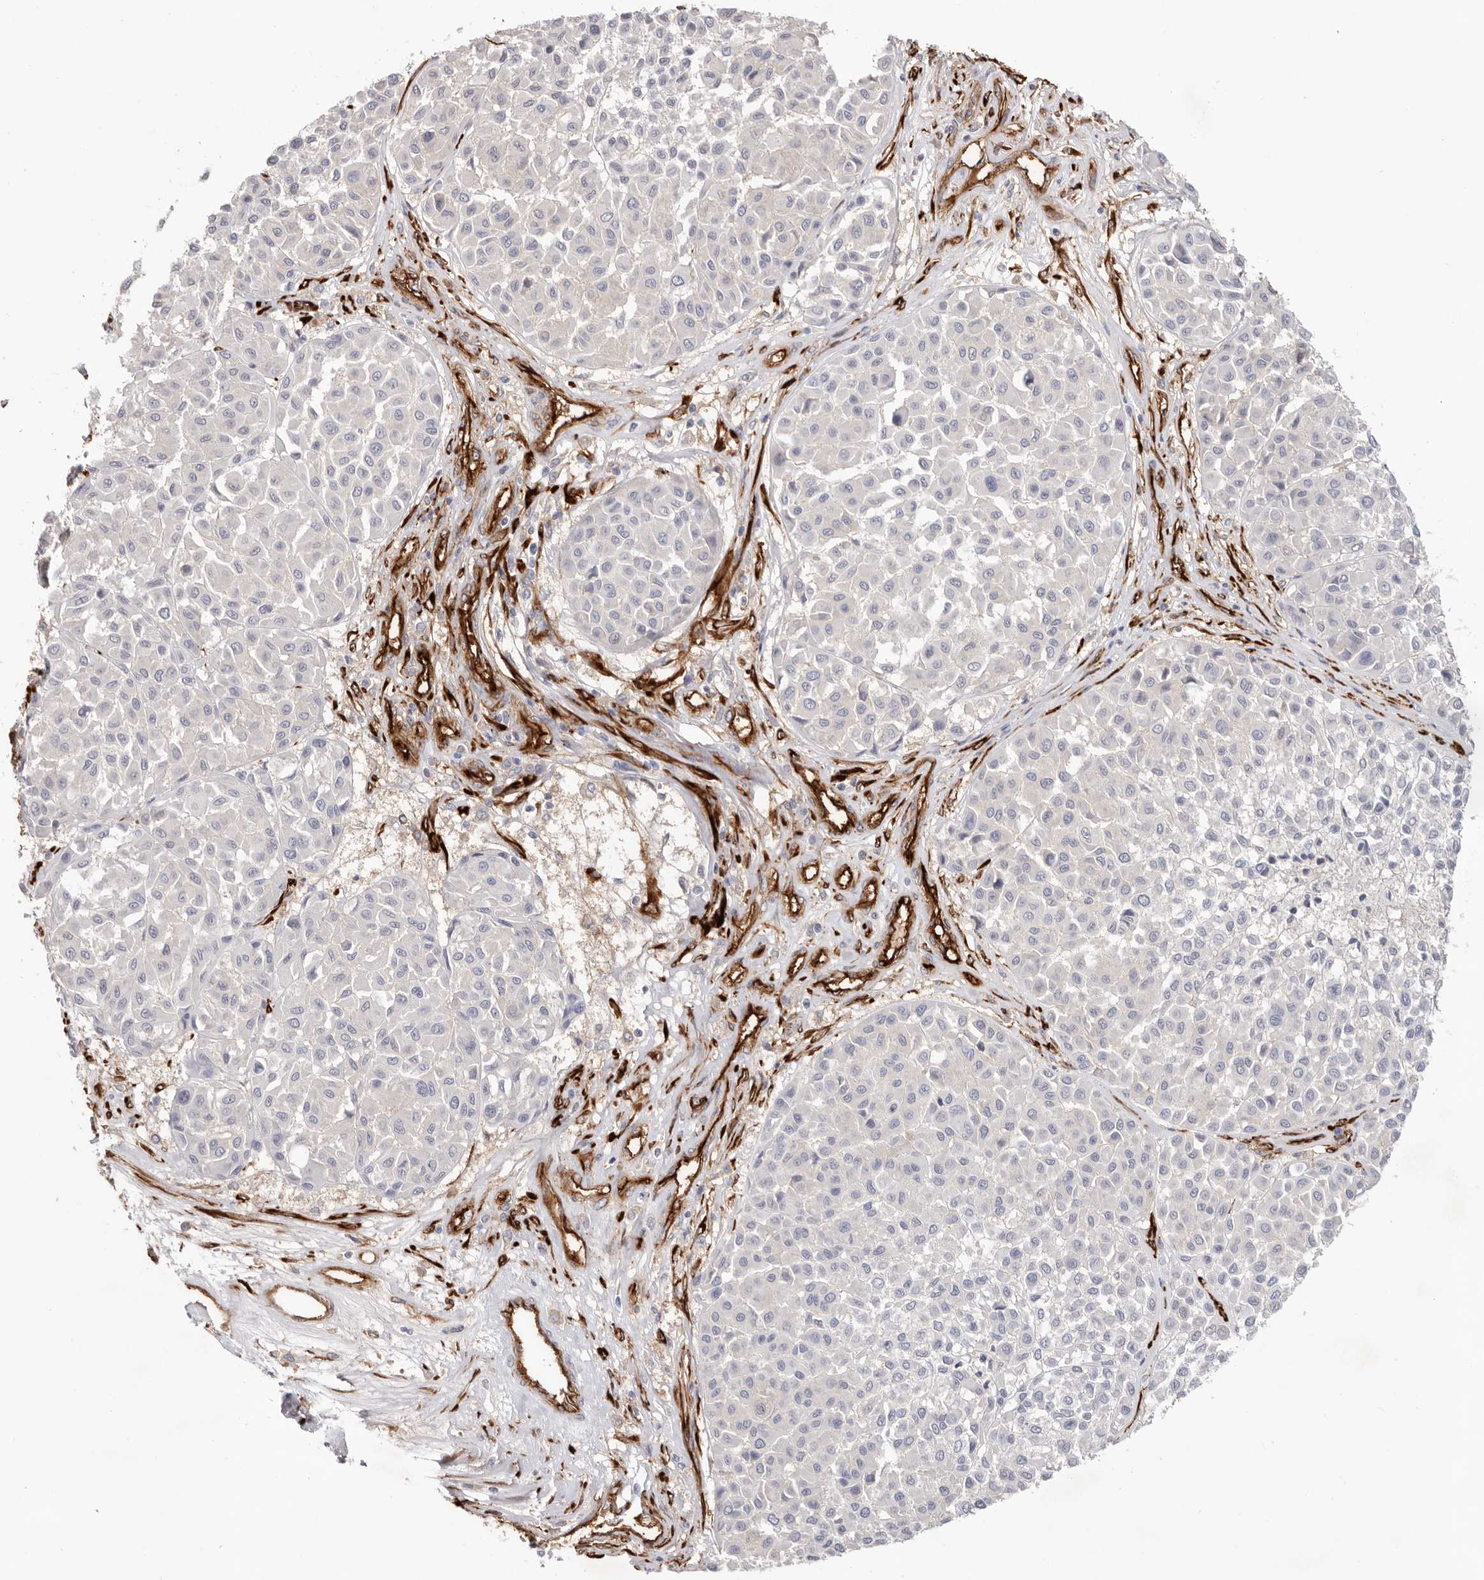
{"staining": {"intensity": "negative", "quantity": "none", "location": "none"}, "tissue": "melanoma", "cell_type": "Tumor cells", "image_type": "cancer", "snomed": [{"axis": "morphology", "description": "Malignant melanoma, Metastatic site"}, {"axis": "topography", "description": "Soft tissue"}], "caption": "IHC photomicrograph of human malignant melanoma (metastatic site) stained for a protein (brown), which displays no positivity in tumor cells.", "gene": "LRRC66", "patient": {"sex": "male", "age": 41}}